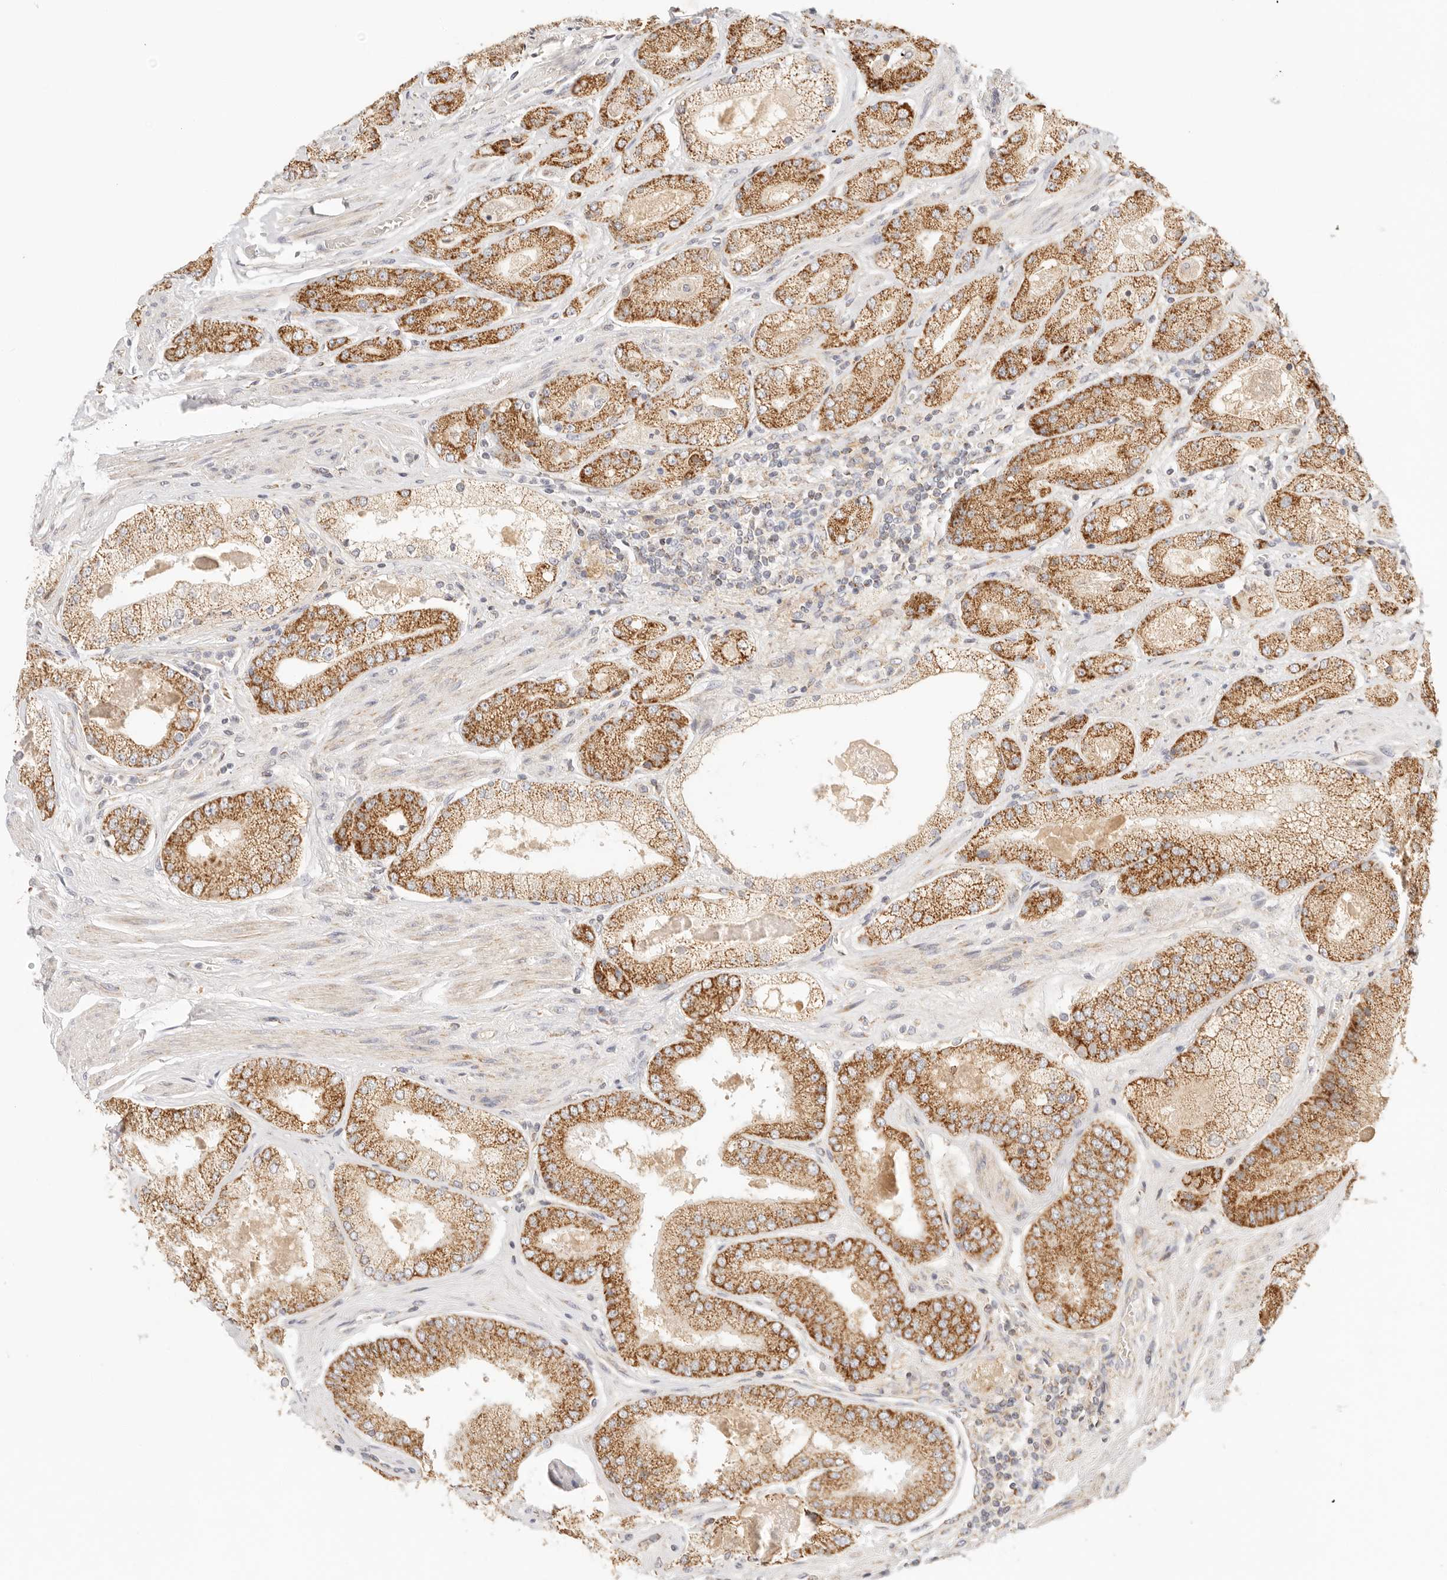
{"staining": {"intensity": "strong", "quantity": ">75%", "location": "cytoplasmic/membranous"}, "tissue": "prostate cancer", "cell_type": "Tumor cells", "image_type": "cancer", "snomed": [{"axis": "morphology", "description": "Adenocarcinoma, High grade"}, {"axis": "topography", "description": "Prostate"}], "caption": "The immunohistochemical stain shows strong cytoplasmic/membranous staining in tumor cells of prostate cancer tissue.", "gene": "COA6", "patient": {"sex": "male", "age": 58}}